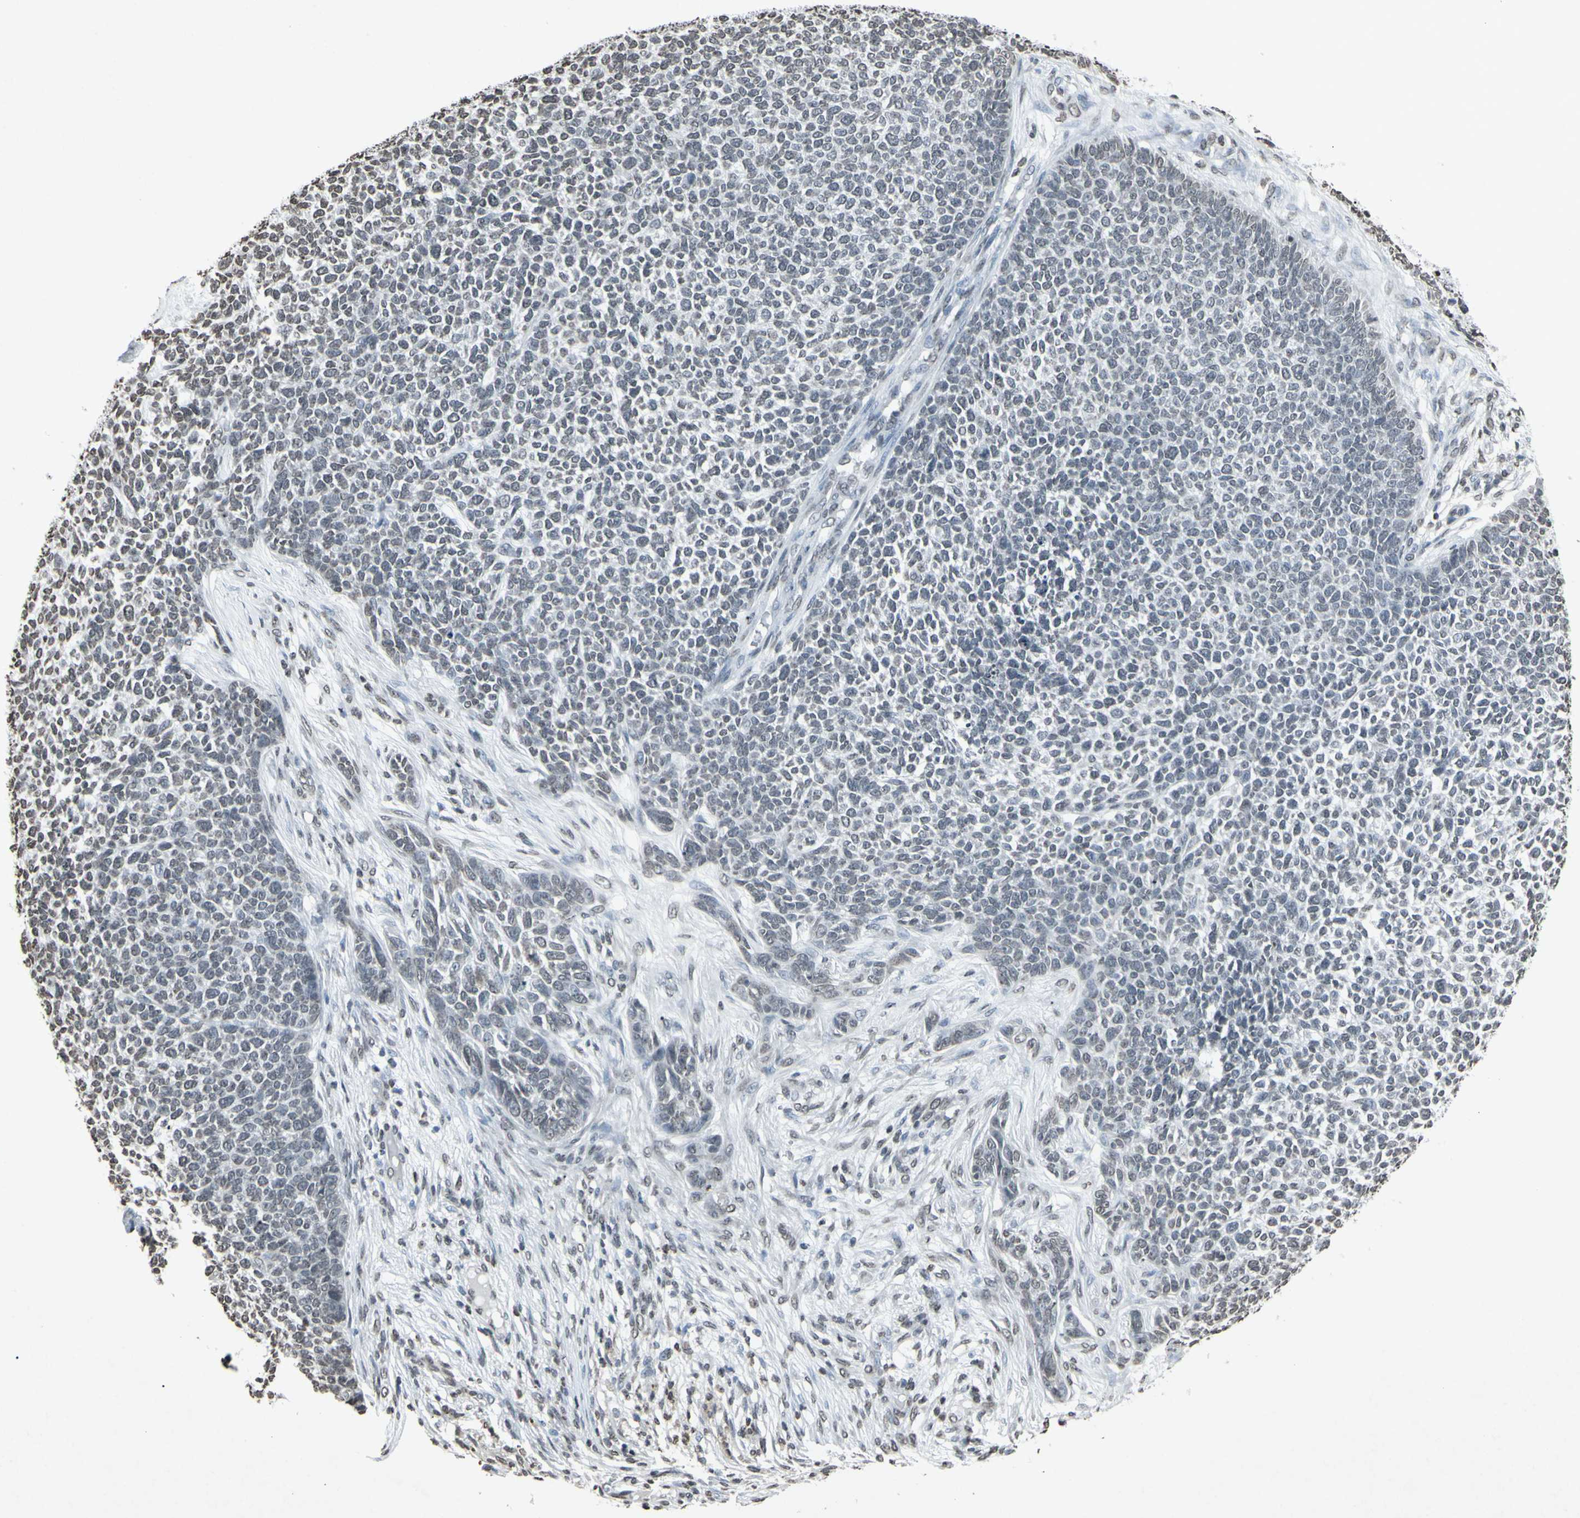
{"staining": {"intensity": "negative", "quantity": "none", "location": "none"}, "tissue": "skin cancer", "cell_type": "Tumor cells", "image_type": "cancer", "snomed": [{"axis": "morphology", "description": "Basal cell carcinoma"}, {"axis": "topography", "description": "Skin"}], "caption": "This histopathology image is of skin cancer (basal cell carcinoma) stained with immunohistochemistry to label a protein in brown with the nuclei are counter-stained blue. There is no staining in tumor cells.", "gene": "CD79B", "patient": {"sex": "female", "age": 84}}